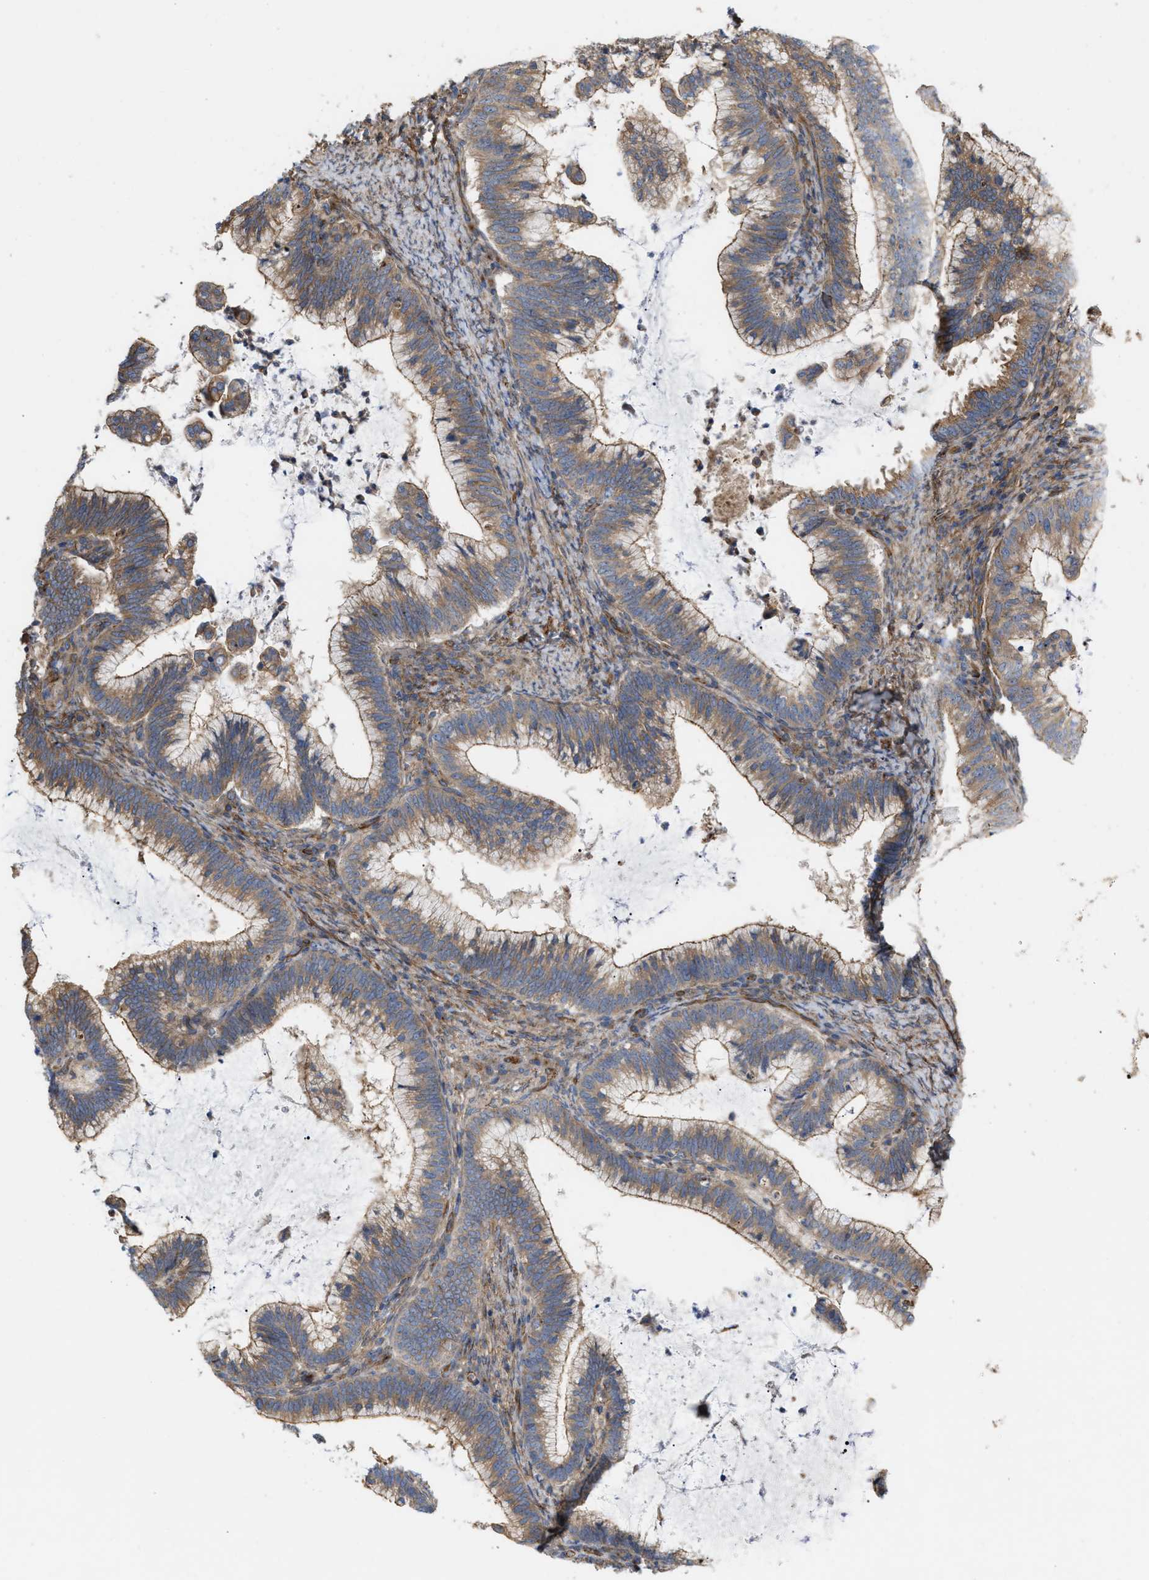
{"staining": {"intensity": "weak", "quantity": ">75%", "location": "cytoplasmic/membranous"}, "tissue": "cervical cancer", "cell_type": "Tumor cells", "image_type": "cancer", "snomed": [{"axis": "morphology", "description": "Adenocarcinoma, NOS"}, {"axis": "topography", "description": "Cervix"}], "caption": "Immunohistochemistry (IHC) image of cervical cancer (adenocarcinoma) stained for a protein (brown), which reveals low levels of weak cytoplasmic/membranous expression in approximately >75% of tumor cells.", "gene": "EPS15L1", "patient": {"sex": "female", "age": 36}}